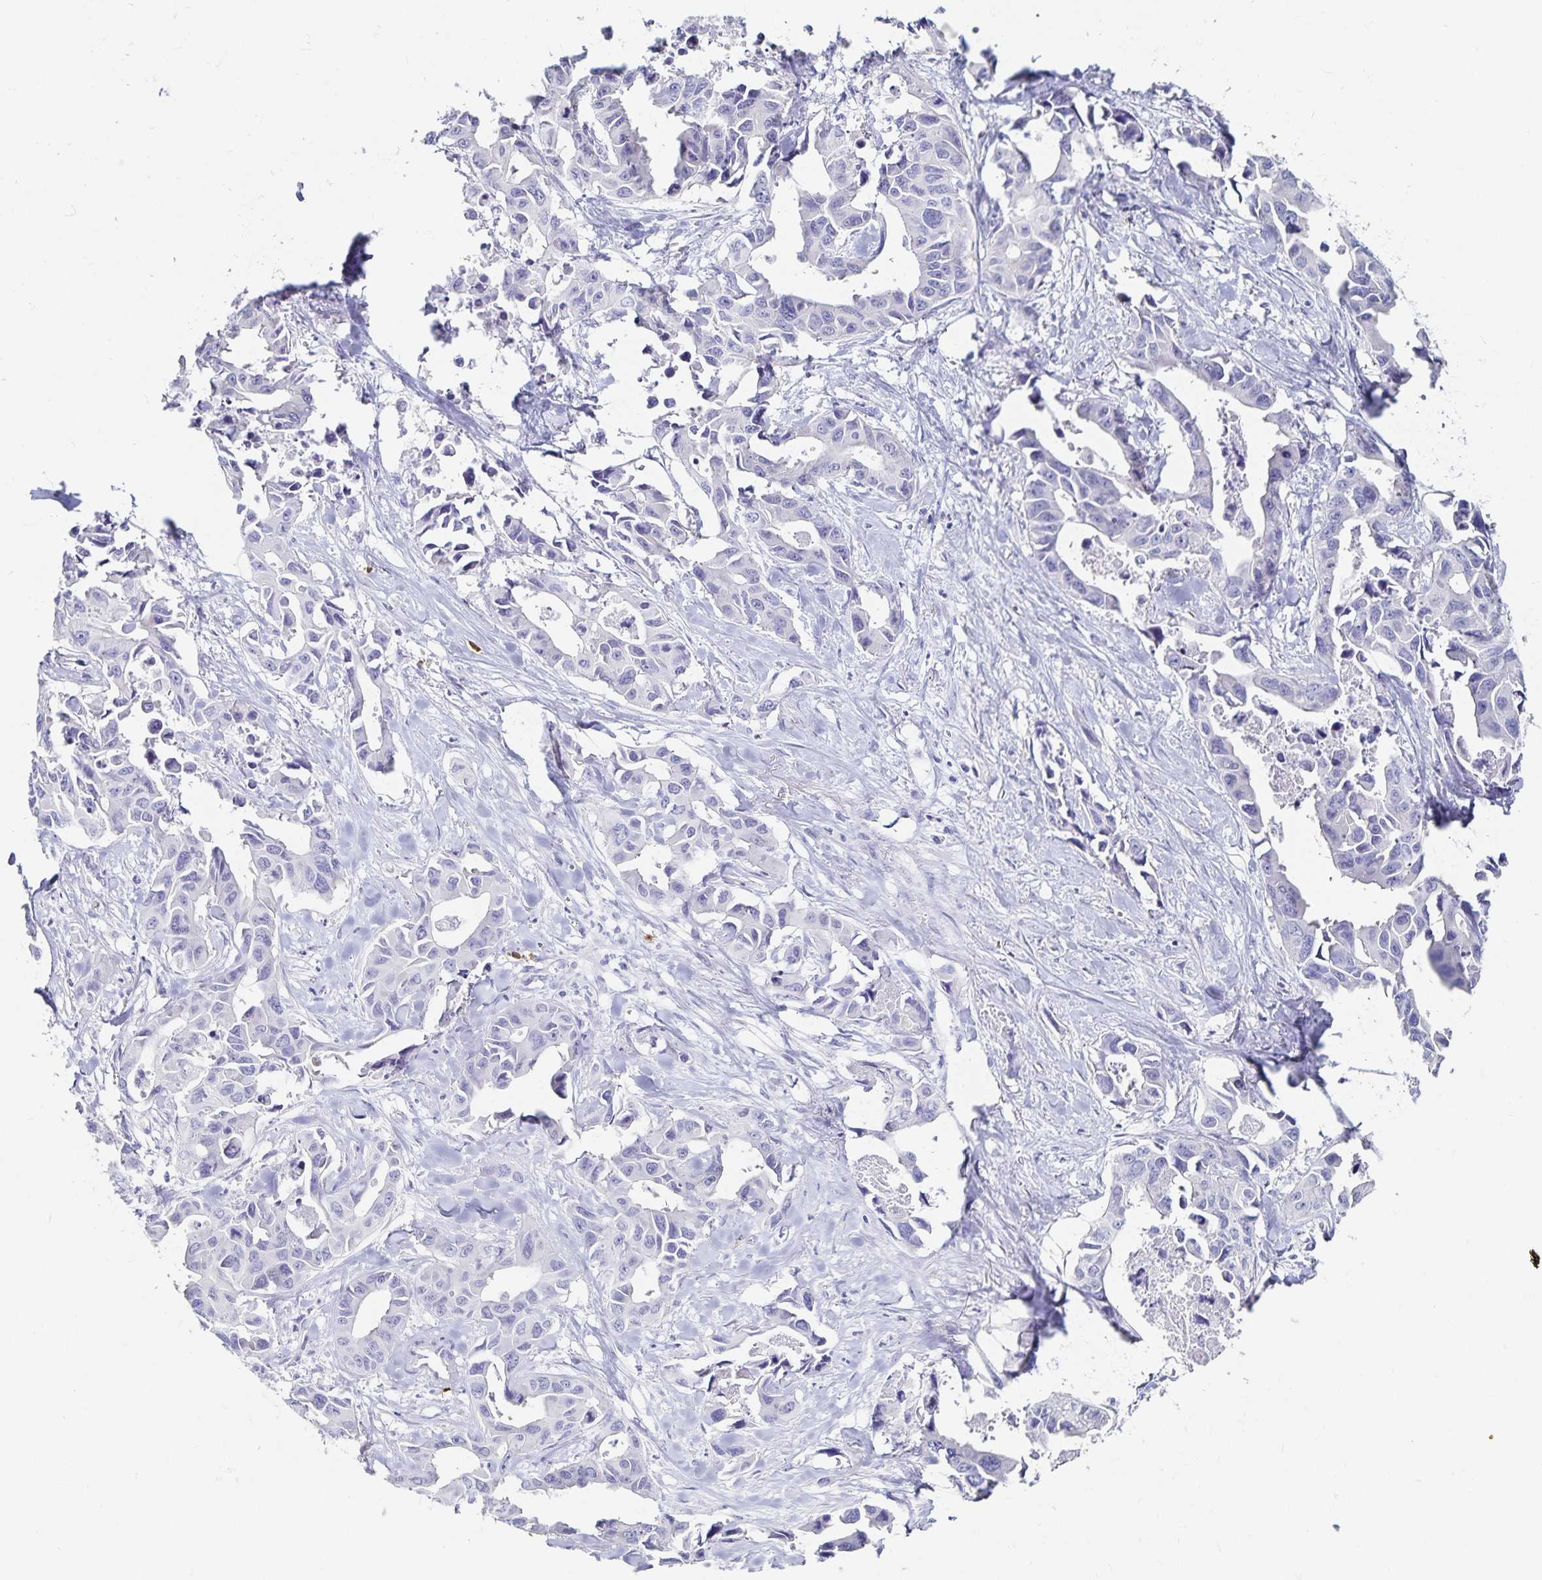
{"staining": {"intensity": "negative", "quantity": "none", "location": "none"}, "tissue": "lung cancer", "cell_type": "Tumor cells", "image_type": "cancer", "snomed": [{"axis": "morphology", "description": "Adenocarcinoma, NOS"}, {"axis": "topography", "description": "Lung"}], "caption": "Lung cancer (adenocarcinoma) was stained to show a protein in brown. There is no significant staining in tumor cells.", "gene": "TNIP1", "patient": {"sex": "male", "age": 64}}